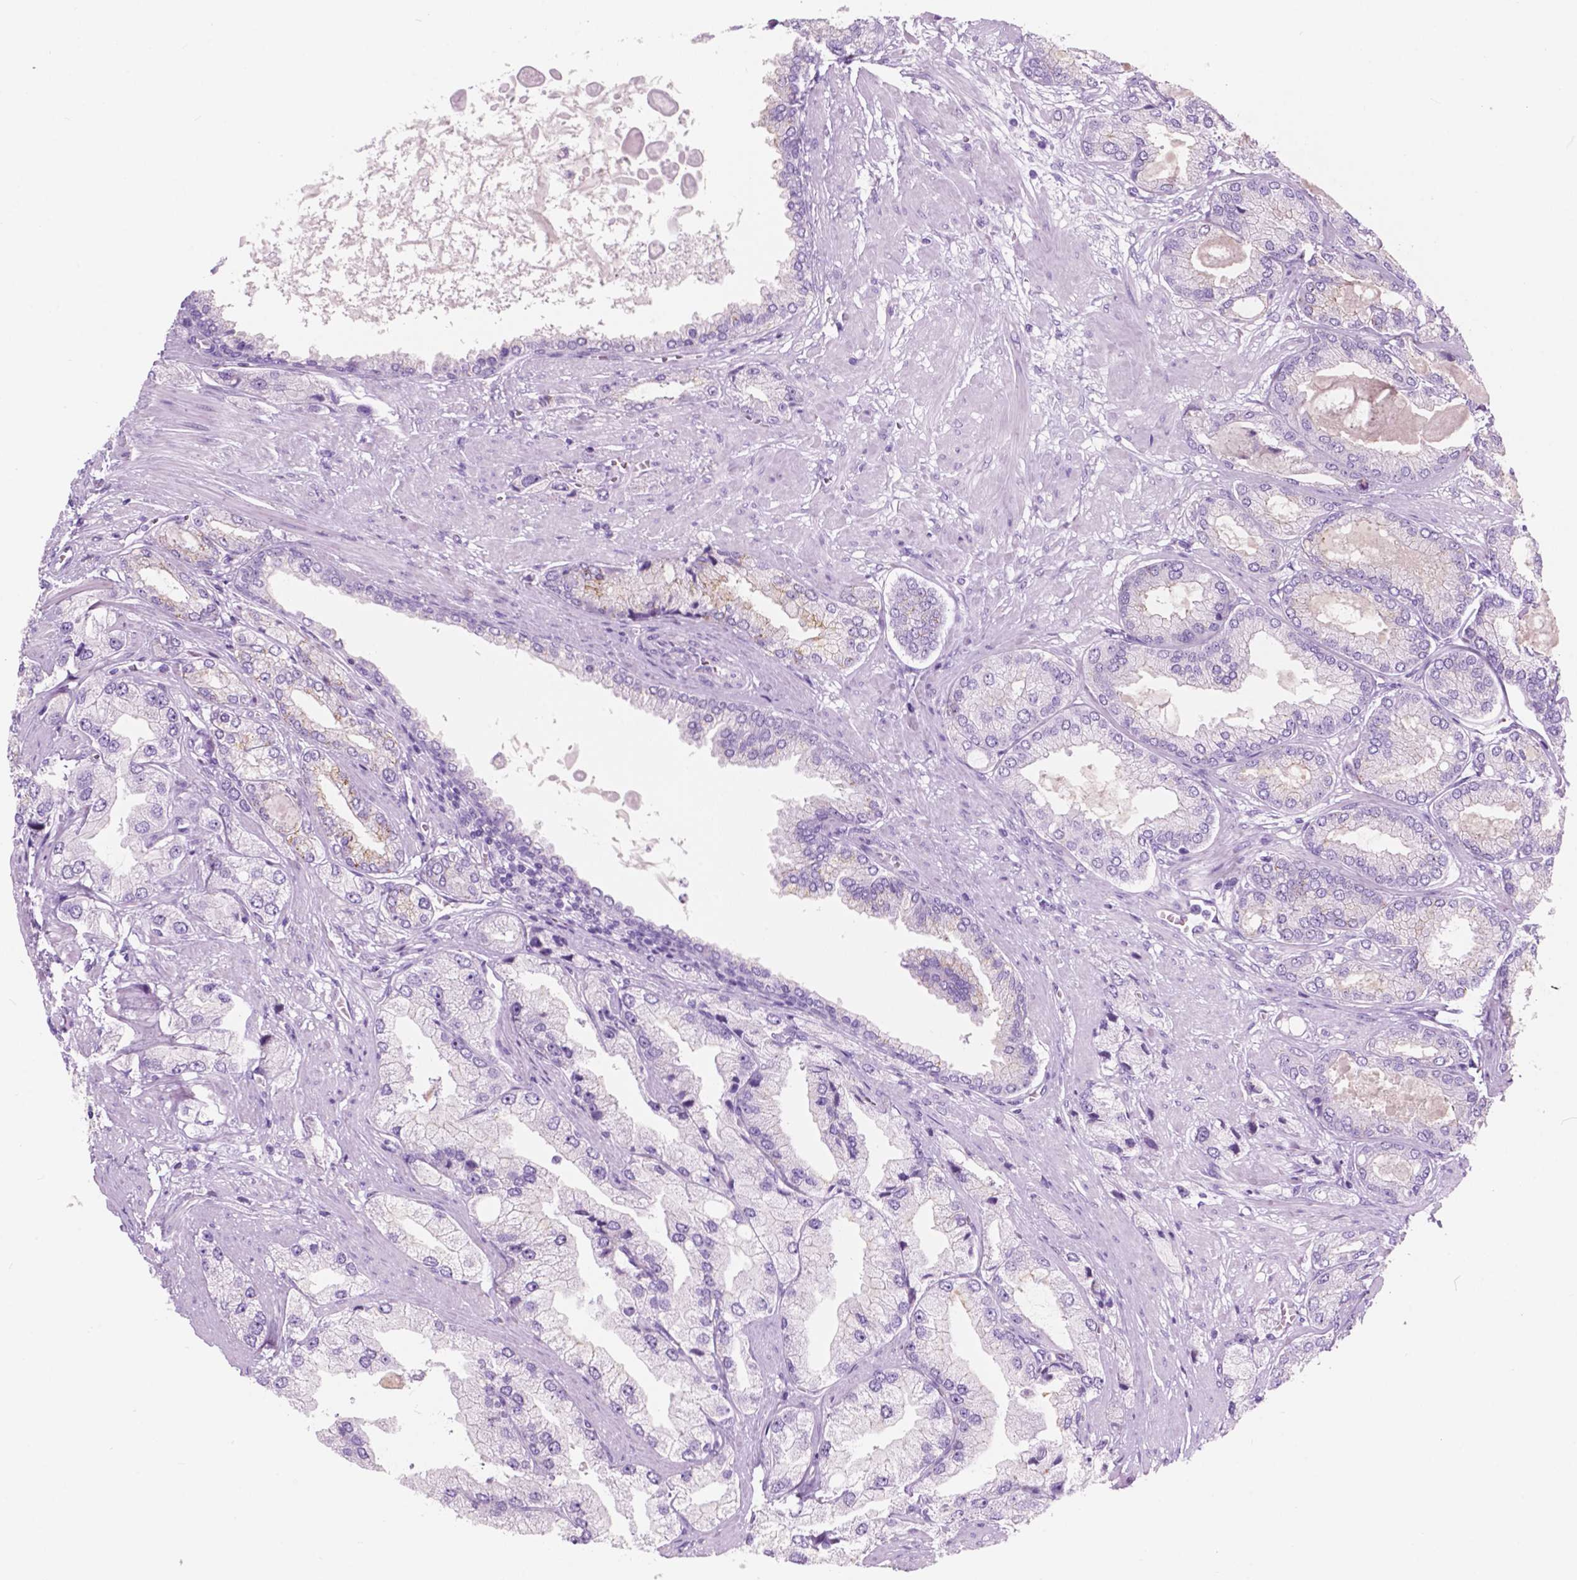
{"staining": {"intensity": "negative", "quantity": "none", "location": "none"}, "tissue": "prostate cancer", "cell_type": "Tumor cells", "image_type": "cancer", "snomed": [{"axis": "morphology", "description": "Adenocarcinoma, High grade"}, {"axis": "topography", "description": "Prostate"}], "caption": "DAB immunohistochemical staining of human prostate cancer (adenocarcinoma (high-grade)) displays no significant positivity in tumor cells.", "gene": "CUZD1", "patient": {"sex": "male", "age": 68}}